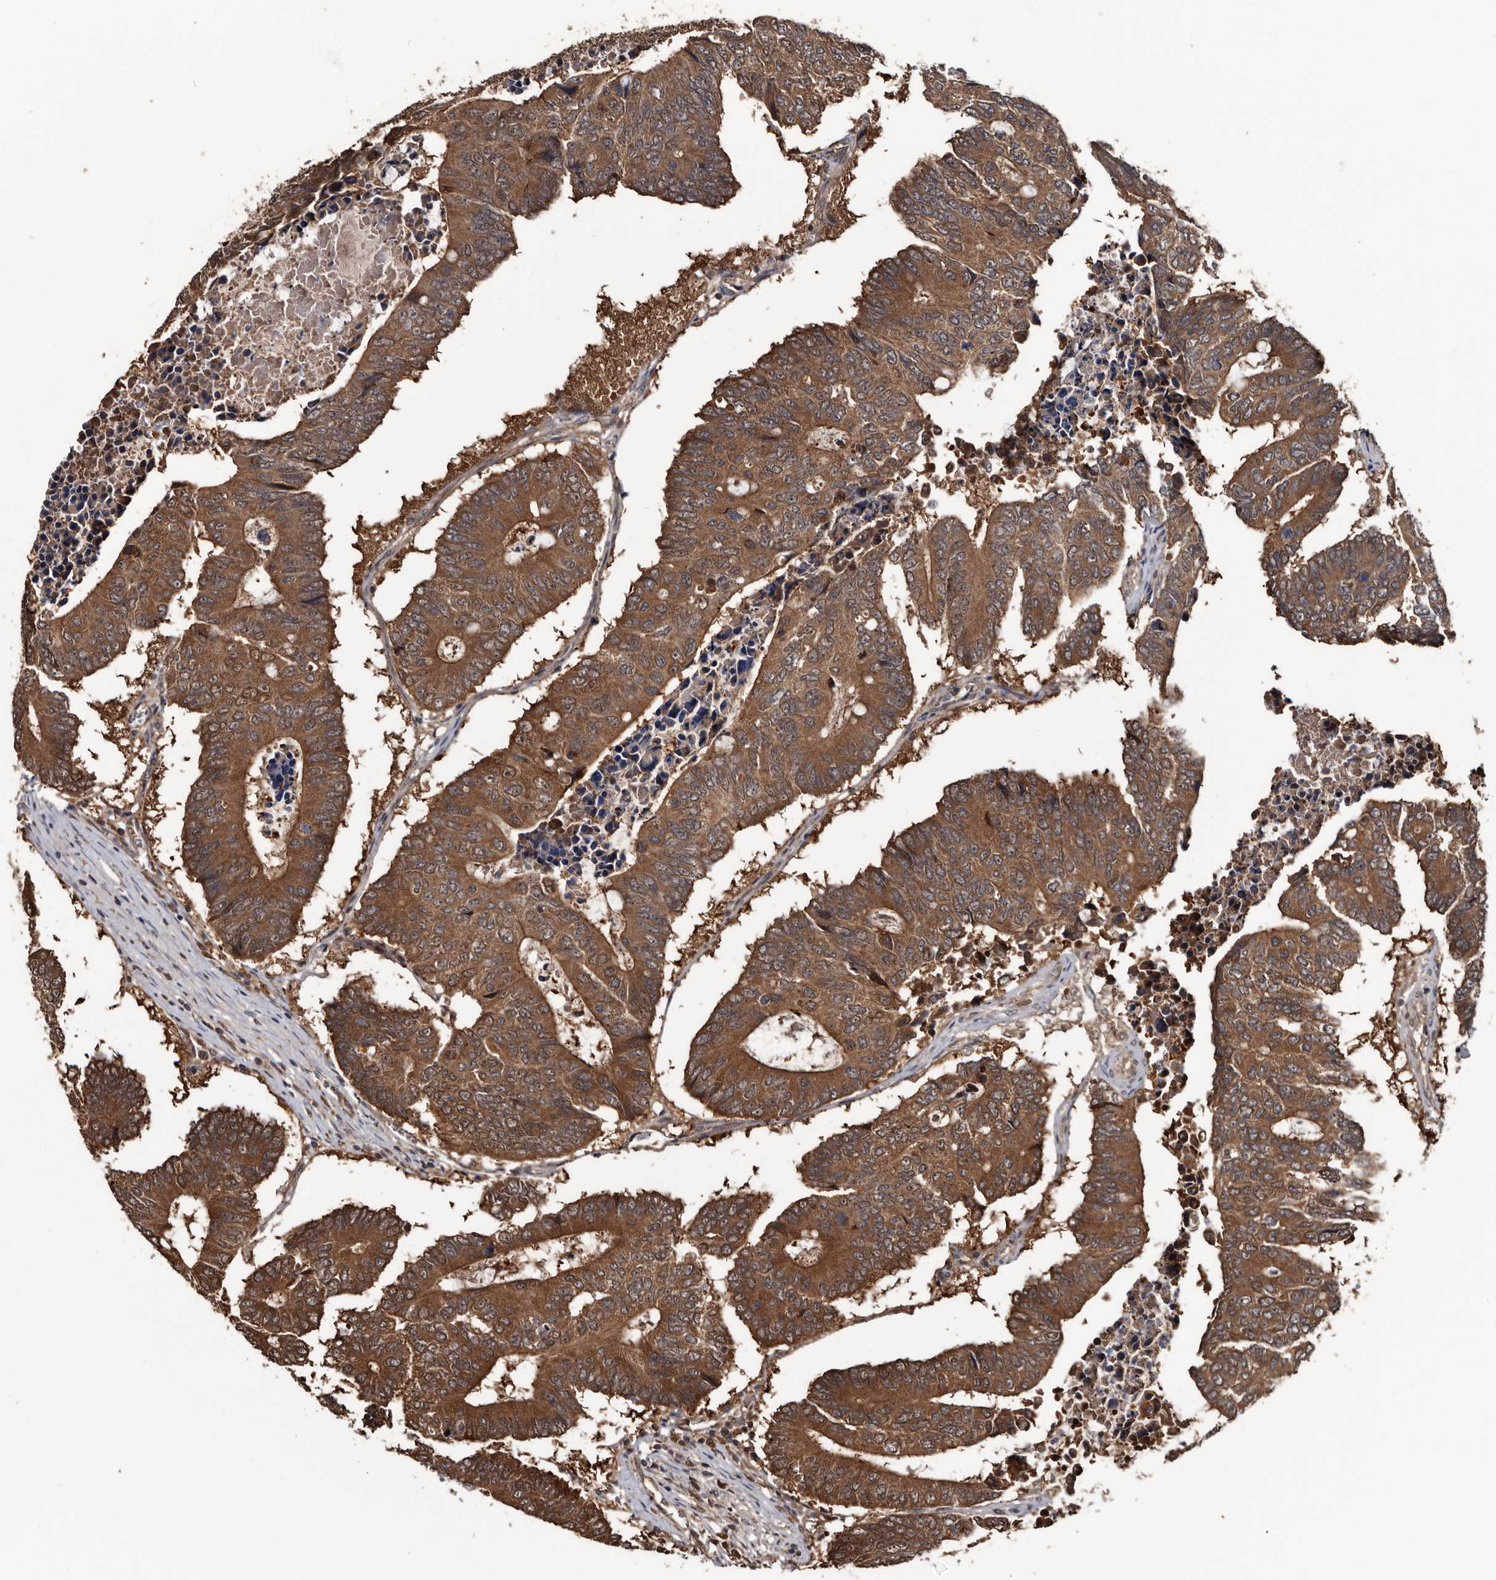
{"staining": {"intensity": "strong", "quantity": ">75%", "location": "cytoplasmic/membranous"}, "tissue": "colorectal cancer", "cell_type": "Tumor cells", "image_type": "cancer", "snomed": [{"axis": "morphology", "description": "Adenocarcinoma, NOS"}, {"axis": "topography", "description": "Colon"}], "caption": "Immunohistochemistry (IHC) micrograph of adenocarcinoma (colorectal) stained for a protein (brown), which demonstrates high levels of strong cytoplasmic/membranous staining in approximately >75% of tumor cells.", "gene": "TTI2", "patient": {"sex": "male", "age": 87}}